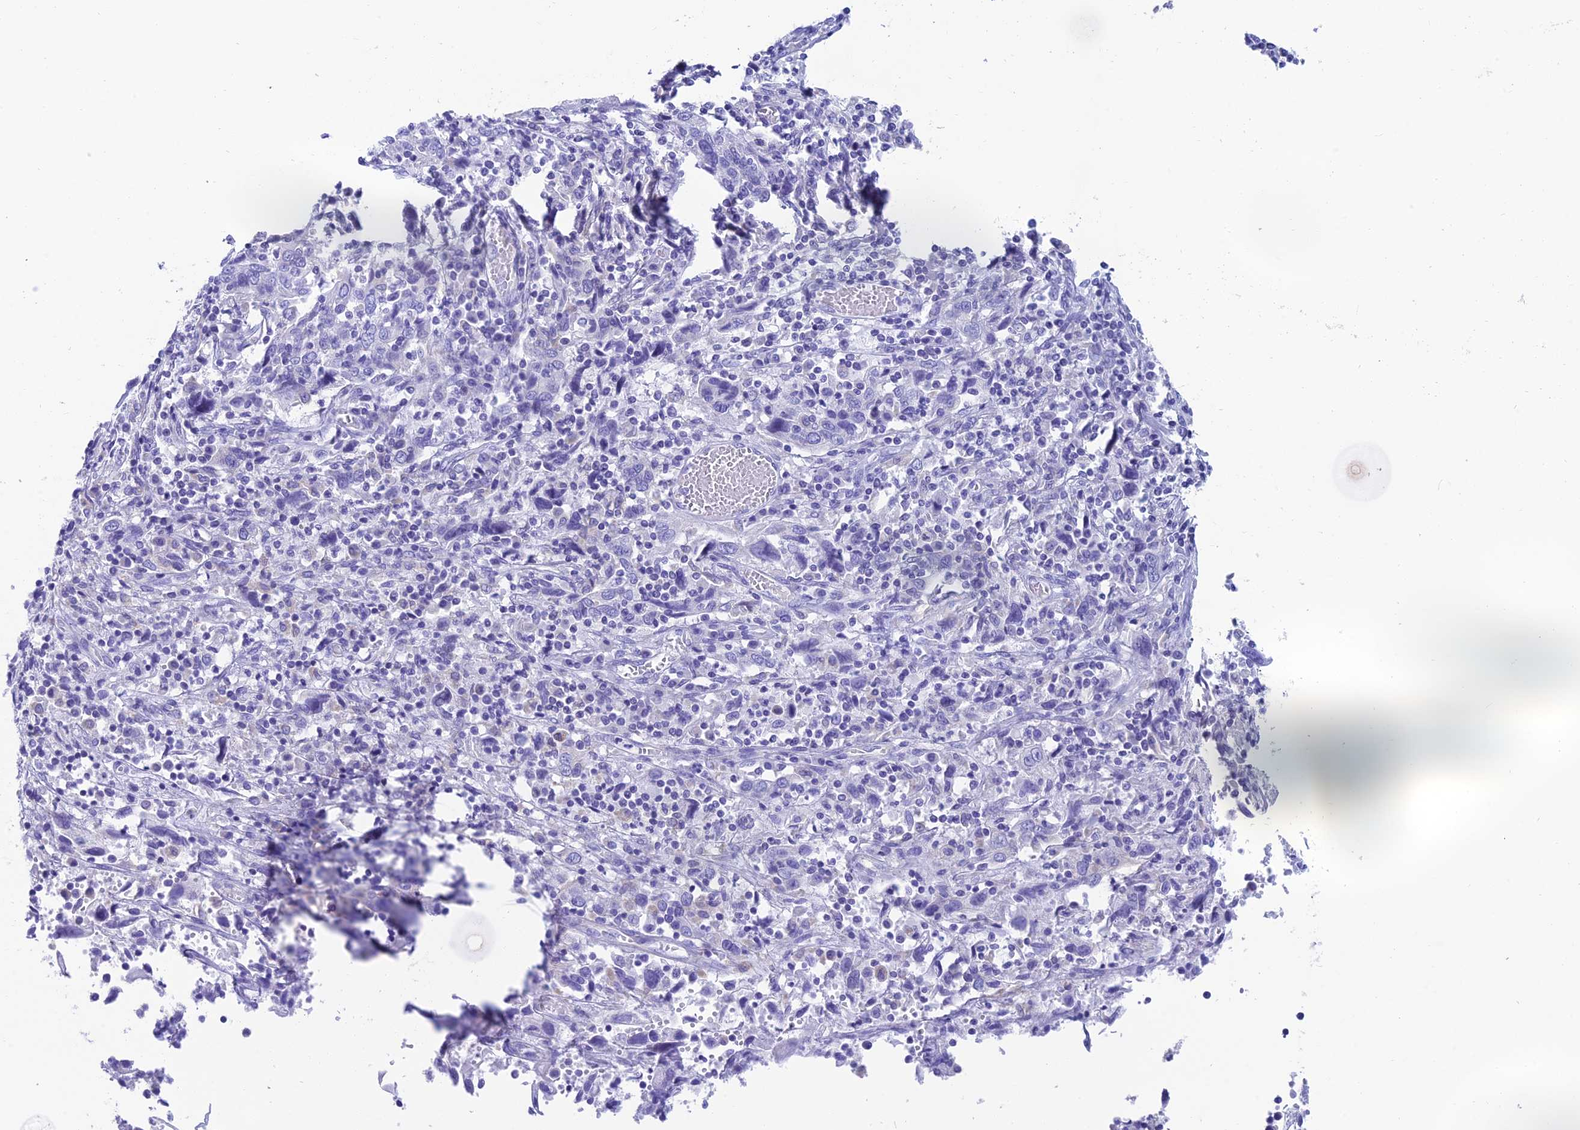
{"staining": {"intensity": "negative", "quantity": "none", "location": "none"}, "tissue": "cervical cancer", "cell_type": "Tumor cells", "image_type": "cancer", "snomed": [{"axis": "morphology", "description": "Squamous cell carcinoma, NOS"}, {"axis": "topography", "description": "Cervix"}], "caption": "Human cervical cancer stained for a protein using immunohistochemistry (IHC) reveals no expression in tumor cells.", "gene": "REEP4", "patient": {"sex": "female", "age": 46}}